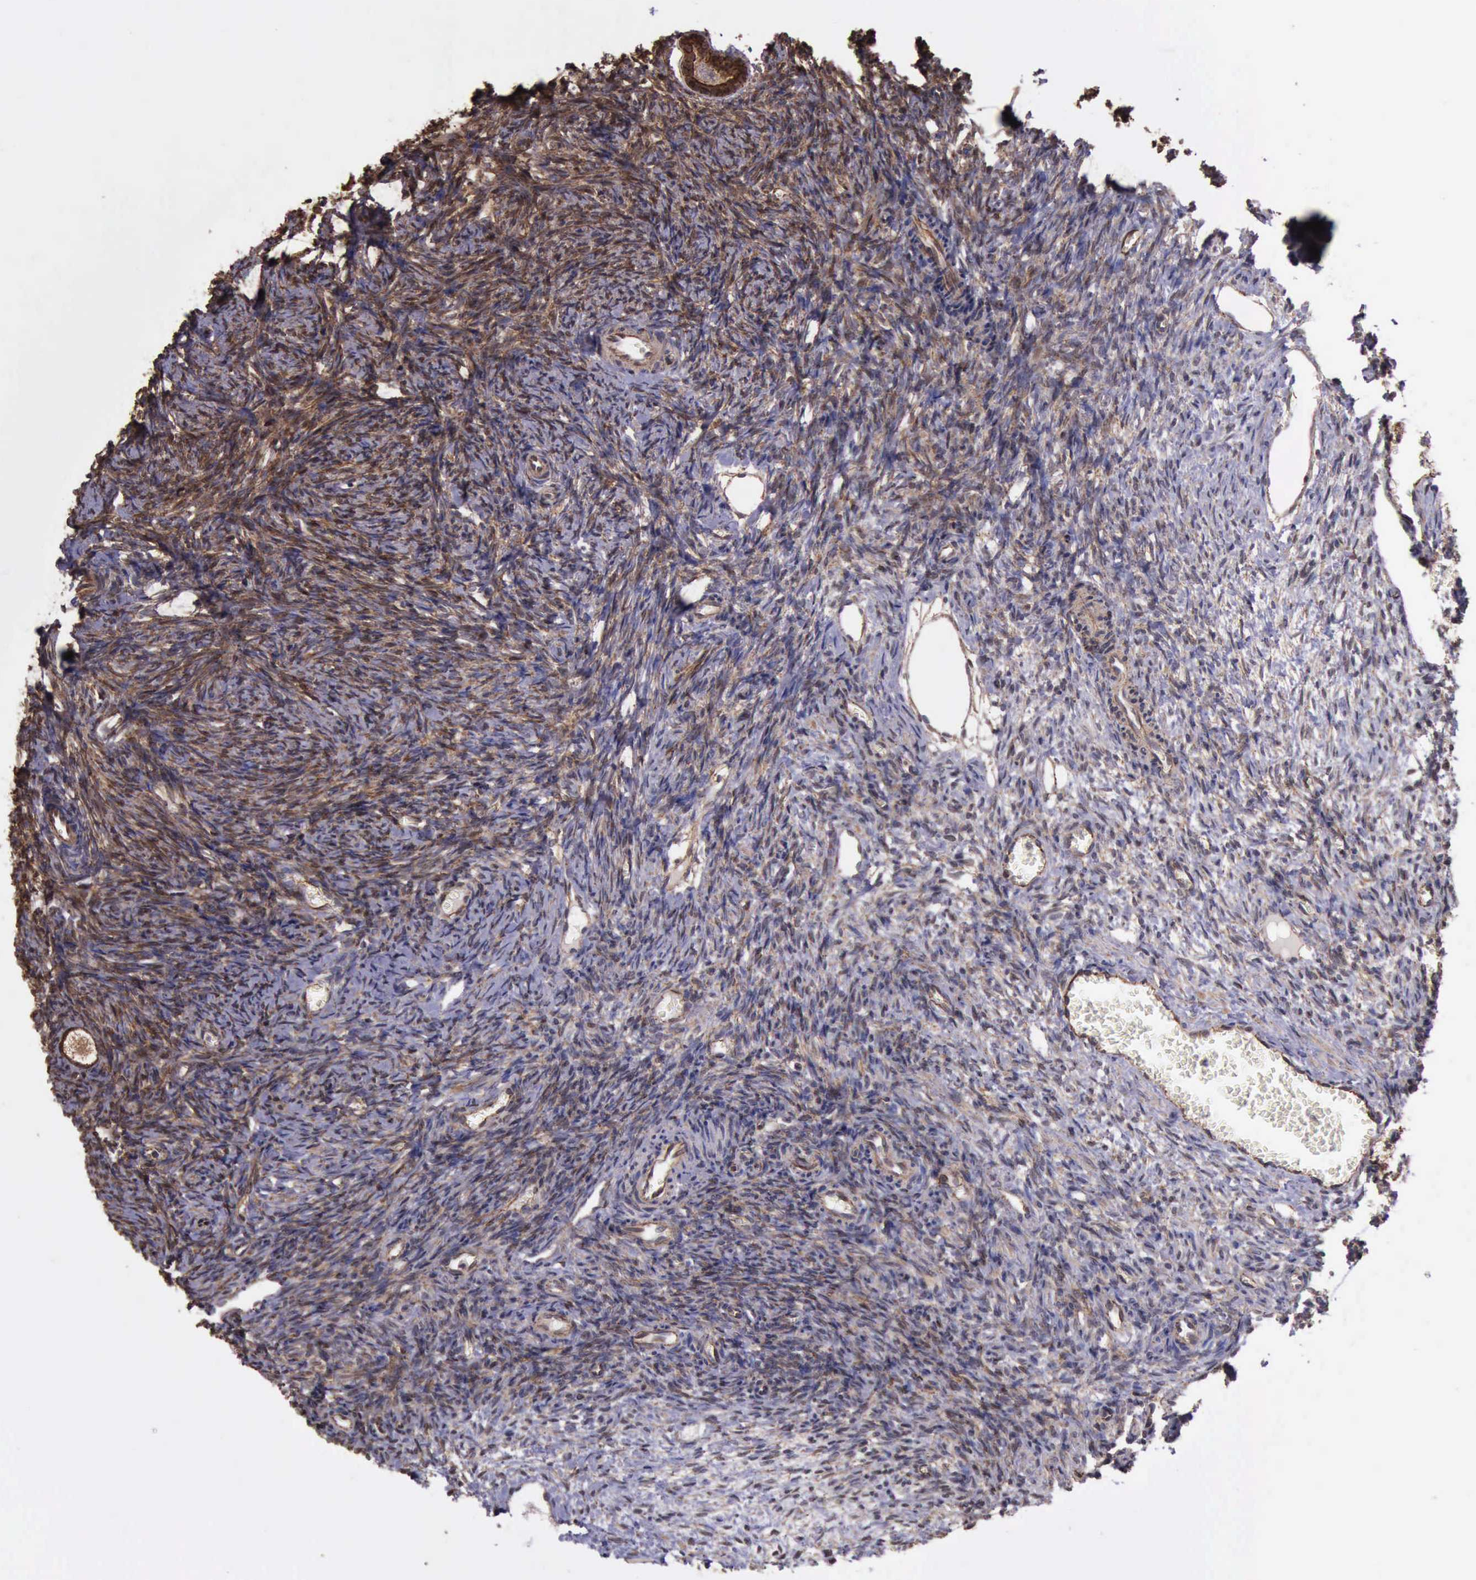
{"staining": {"intensity": "moderate", "quantity": "25%-75%", "location": "cytoplasmic/membranous"}, "tissue": "ovary", "cell_type": "Ovarian stroma cells", "image_type": "normal", "snomed": [{"axis": "morphology", "description": "Normal tissue, NOS"}, {"axis": "topography", "description": "Ovary"}], "caption": "Brown immunohistochemical staining in unremarkable ovary exhibits moderate cytoplasmic/membranous expression in about 25%-75% of ovarian stroma cells. Nuclei are stained in blue.", "gene": "CTNNB1", "patient": {"sex": "female", "age": 27}}